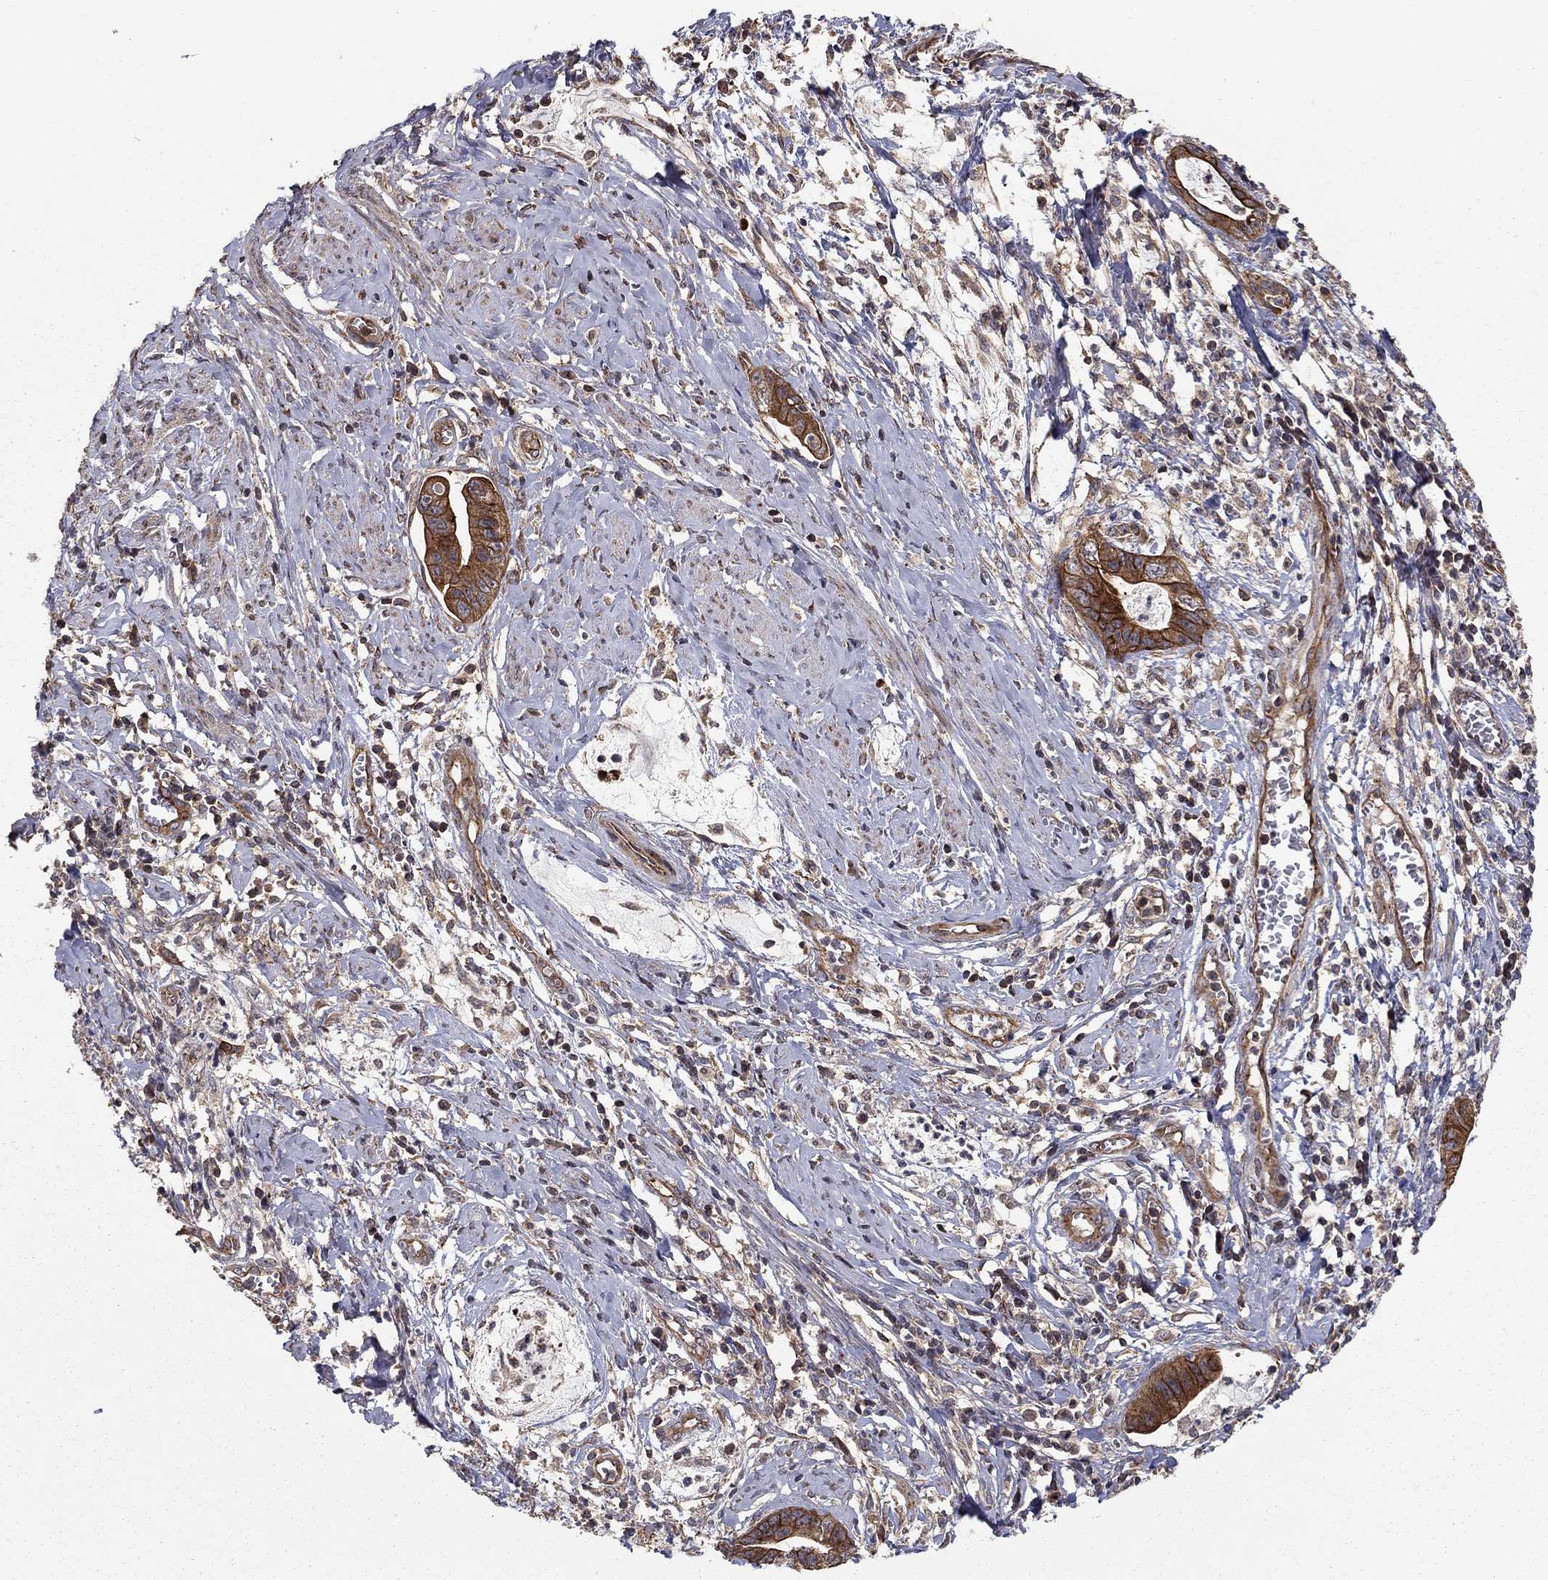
{"staining": {"intensity": "strong", "quantity": ">75%", "location": "cytoplasmic/membranous"}, "tissue": "cervical cancer", "cell_type": "Tumor cells", "image_type": "cancer", "snomed": [{"axis": "morphology", "description": "Adenocarcinoma, NOS"}, {"axis": "topography", "description": "Cervix"}], "caption": "Cervical cancer (adenocarcinoma) stained with DAB (3,3'-diaminobenzidine) immunohistochemistry shows high levels of strong cytoplasmic/membranous staining in about >75% of tumor cells.", "gene": "BMERB1", "patient": {"sex": "female", "age": 44}}